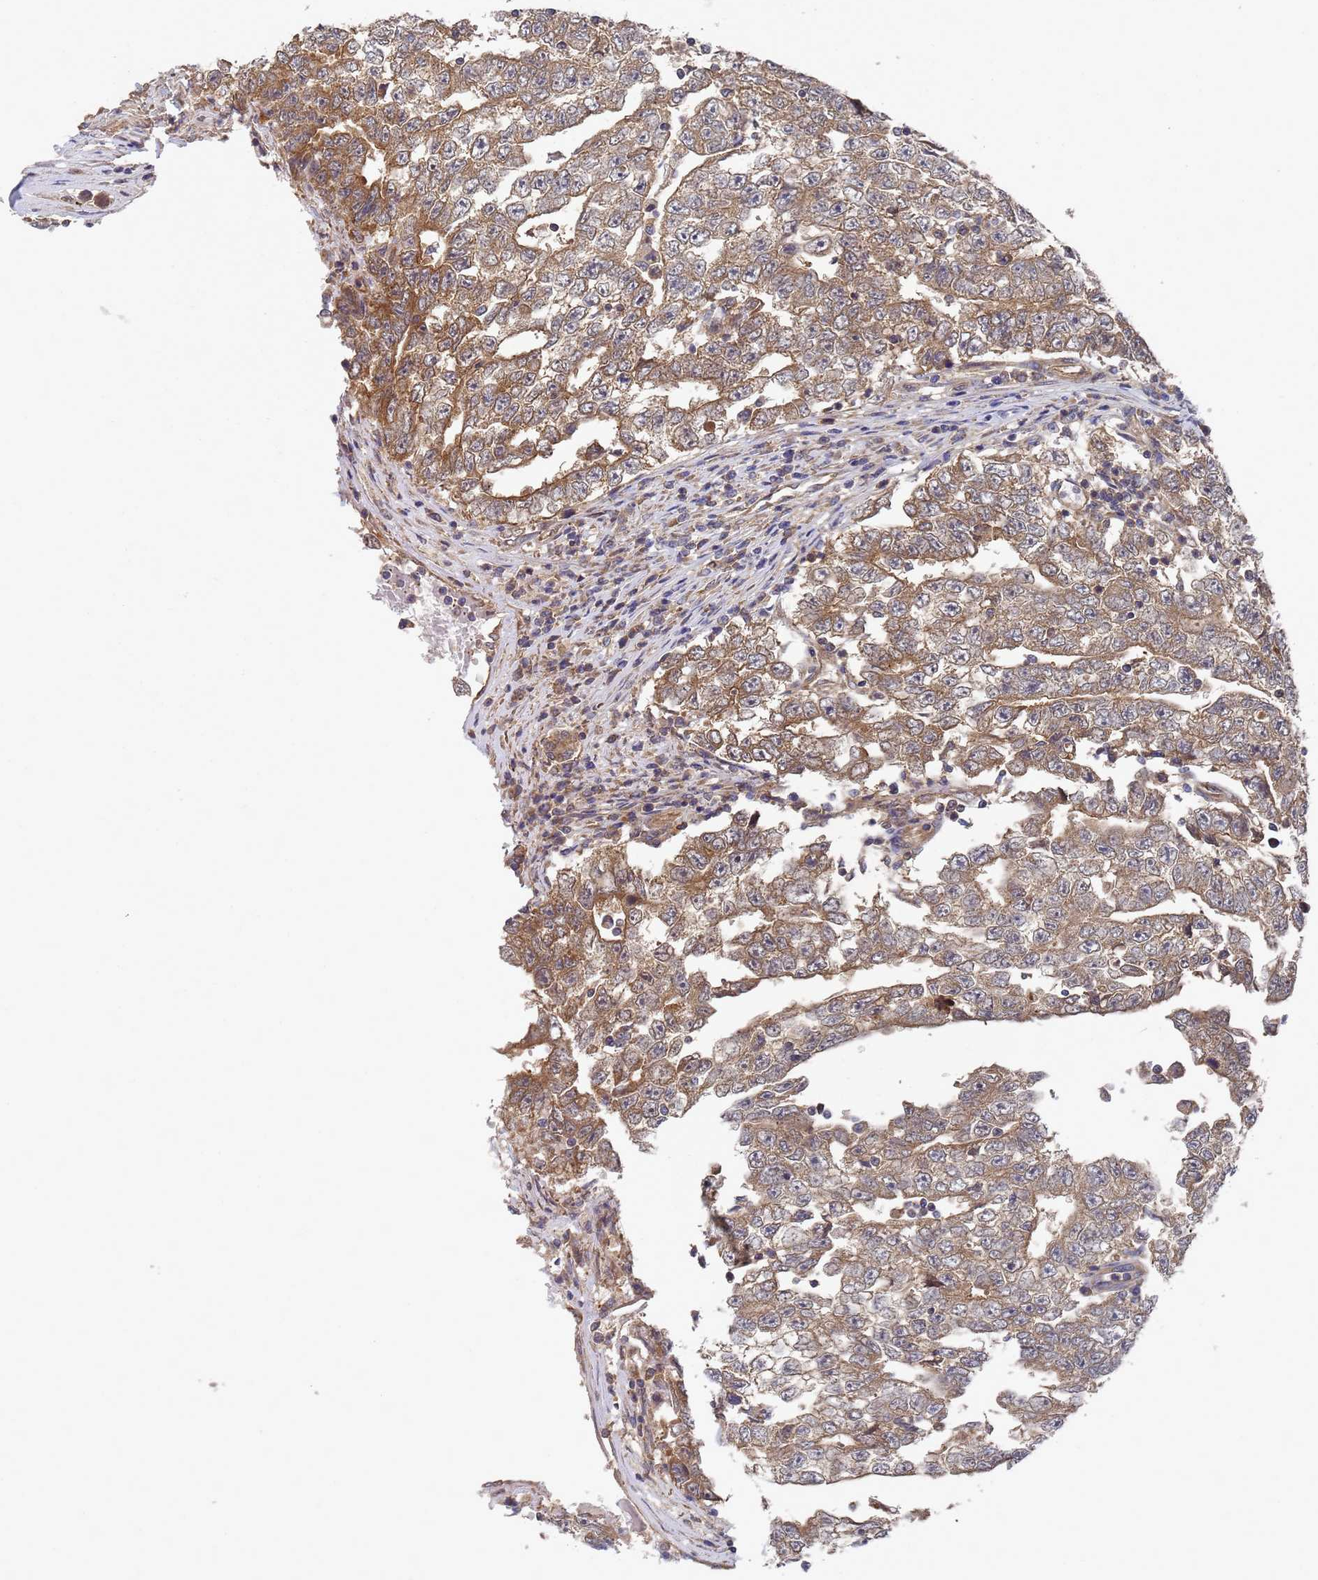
{"staining": {"intensity": "moderate", "quantity": ">75%", "location": "cytoplasmic/membranous"}, "tissue": "testis cancer", "cell_type": "Tumor cells", "image_type": "cancer", "snomed": [{"axis": "morphology", "description": "Carcinoma, Embryonal, NOS"}, {"axis": "topography", "description": "Testis"}], "caption": "Immunohistochemistry (IHC) micrograph of human embryonal carcinoma (testis) stained for a protein (brown), which displays medium levels of moderate cytoplasmic/membranous positivity in approximately >75% of tumor cells.", "gene": "ALS2CL", "patient": {"sex": "male", "age": 25}}